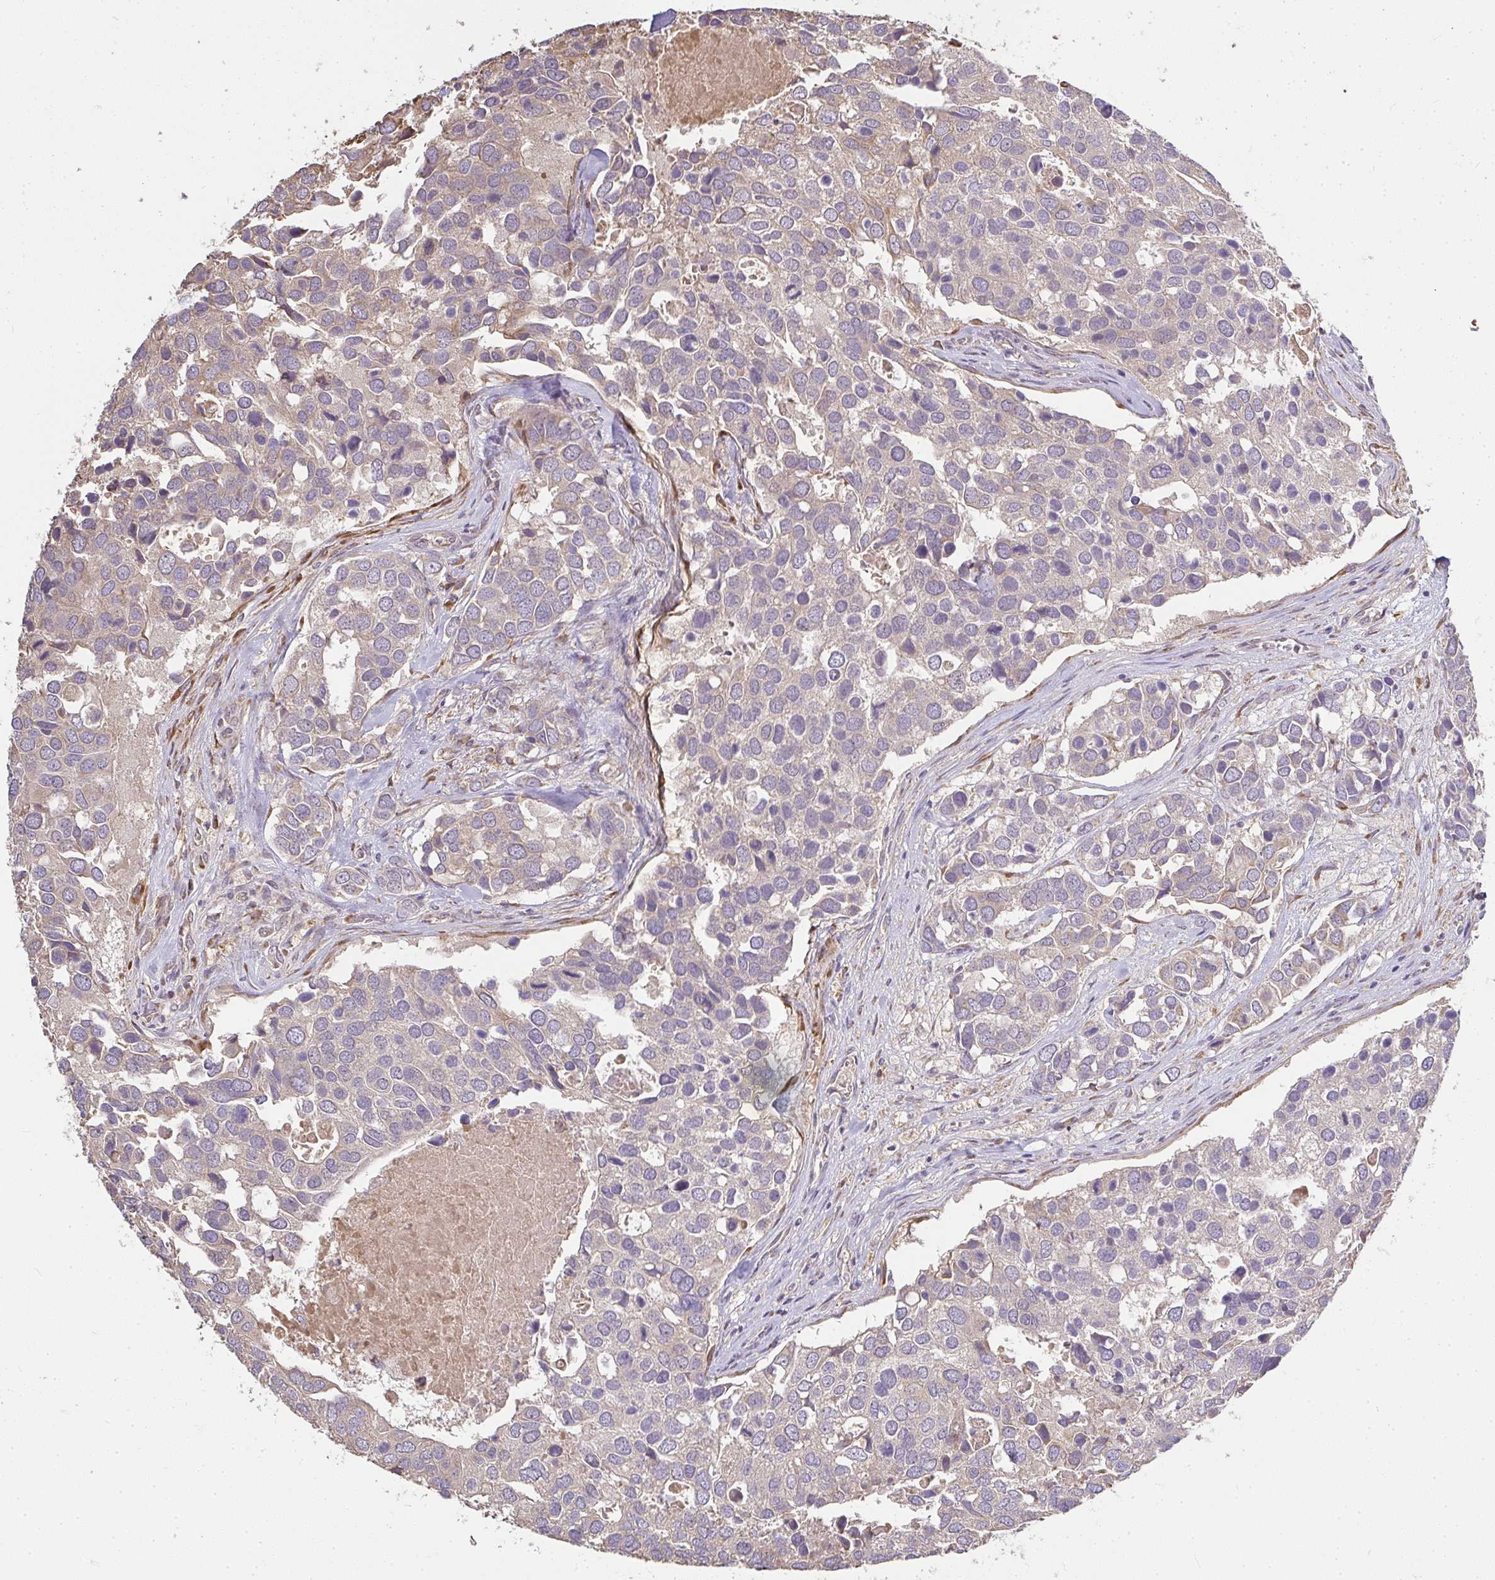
{"staining": {"intensity": "weak", "quantity": "<25%", "location": "cytoplasmic/membranous"}, "tissue": "breast cancer", "cell_type": "Tumor cells", "image_type": "cancer", "snomed": [{"axis": "morphology", "description": "Duct carcinoma"}, {"axis": "topography", "description": "Breast"}], "caption": "An image of intraductal carcinoma (breast) stained for a protein demonstrates no brown staining in tumor cells.", "gene": "BRINP3", "patient": {"sex": "female", "age": 83}}